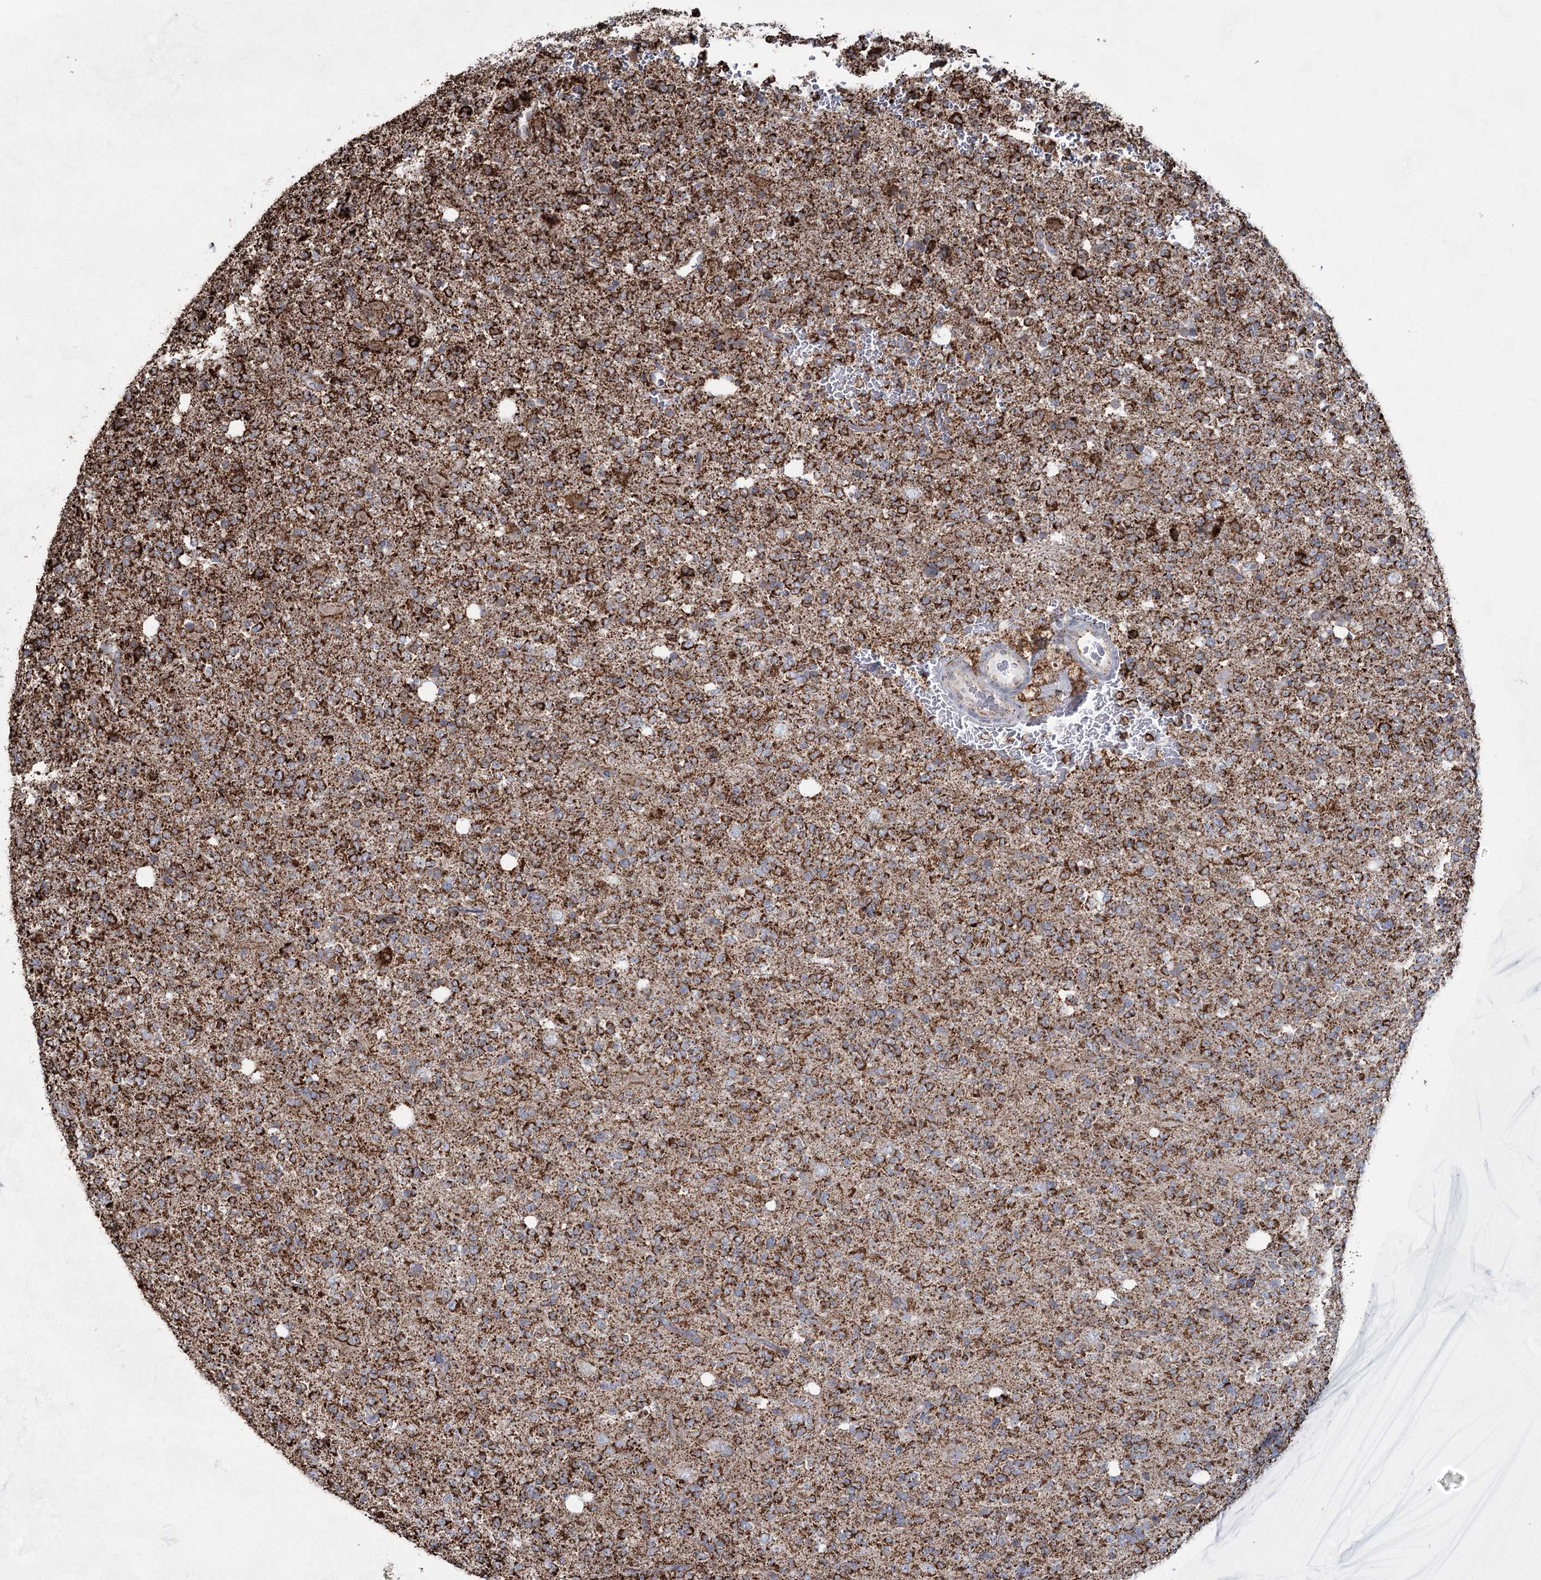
{"staining": {"intensity": "moderate", "quantity": ">75%", "location": "cytoplasmic/membranous"}, "tissue": "glioma", "cell_type": "Tumor cells", "image_type": "cancer", "snomed": [{"axis": "morphology", "description": "Glioma, malignant, High grade"}, {"axis": "topography", "description": "Brain"}], "caption": "IHC staining of malignant high-grade glioma, which displays medium levels of moderate cytoplasmic/membranous staining in about >75% of tumor cells indicating moderate cytoplasmic/membranous protein positivity. The staining was performed using DAB (brown) for protein detection and nuclei were counterstained in hematoxylin (blue).", "gene": "CWF19L1", "patient": {"sex": "female", "age": 62}}